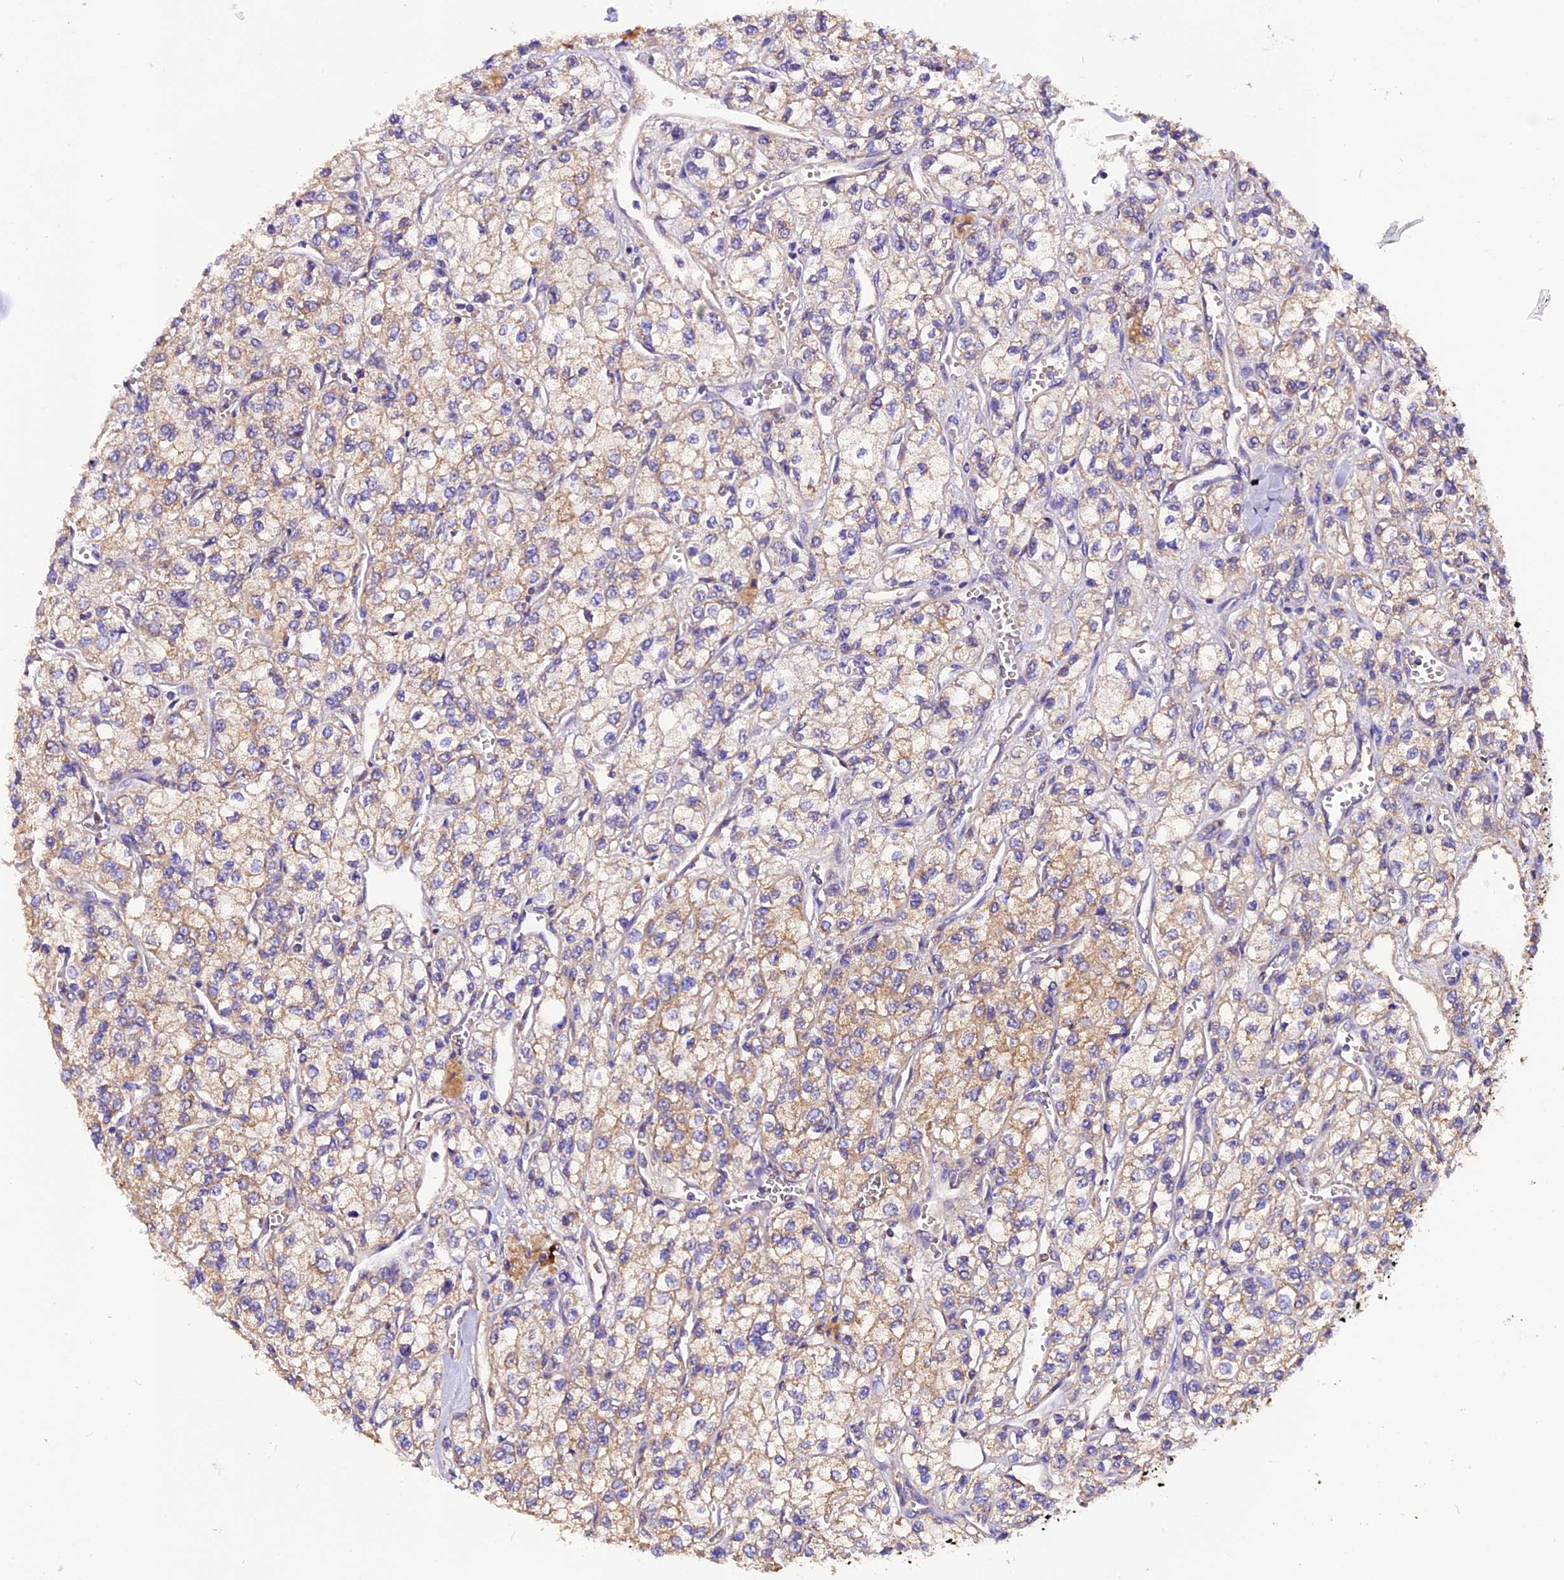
{"staining": {"intensity": "weak", "quantity": "25%-75%", "location": "cytoplasmic/membranous"}, "tissue": "renal cancer", "cell_type": "Tumor cells", "image_type": "cancer", "snomed": [{"axis": "morphology", "description": "Adenocarcinoma, NOS"}, {"axis": "topography", "description": "Kidney"}], "caption": "Renal cancer was stained to show a protein in brown. There is low levels of weak cytoplasmic/membranous positivity in about 25%-75% of tumor cells.", "gene": "SIX5", "patient": {"sex": "male", "age": 80}}